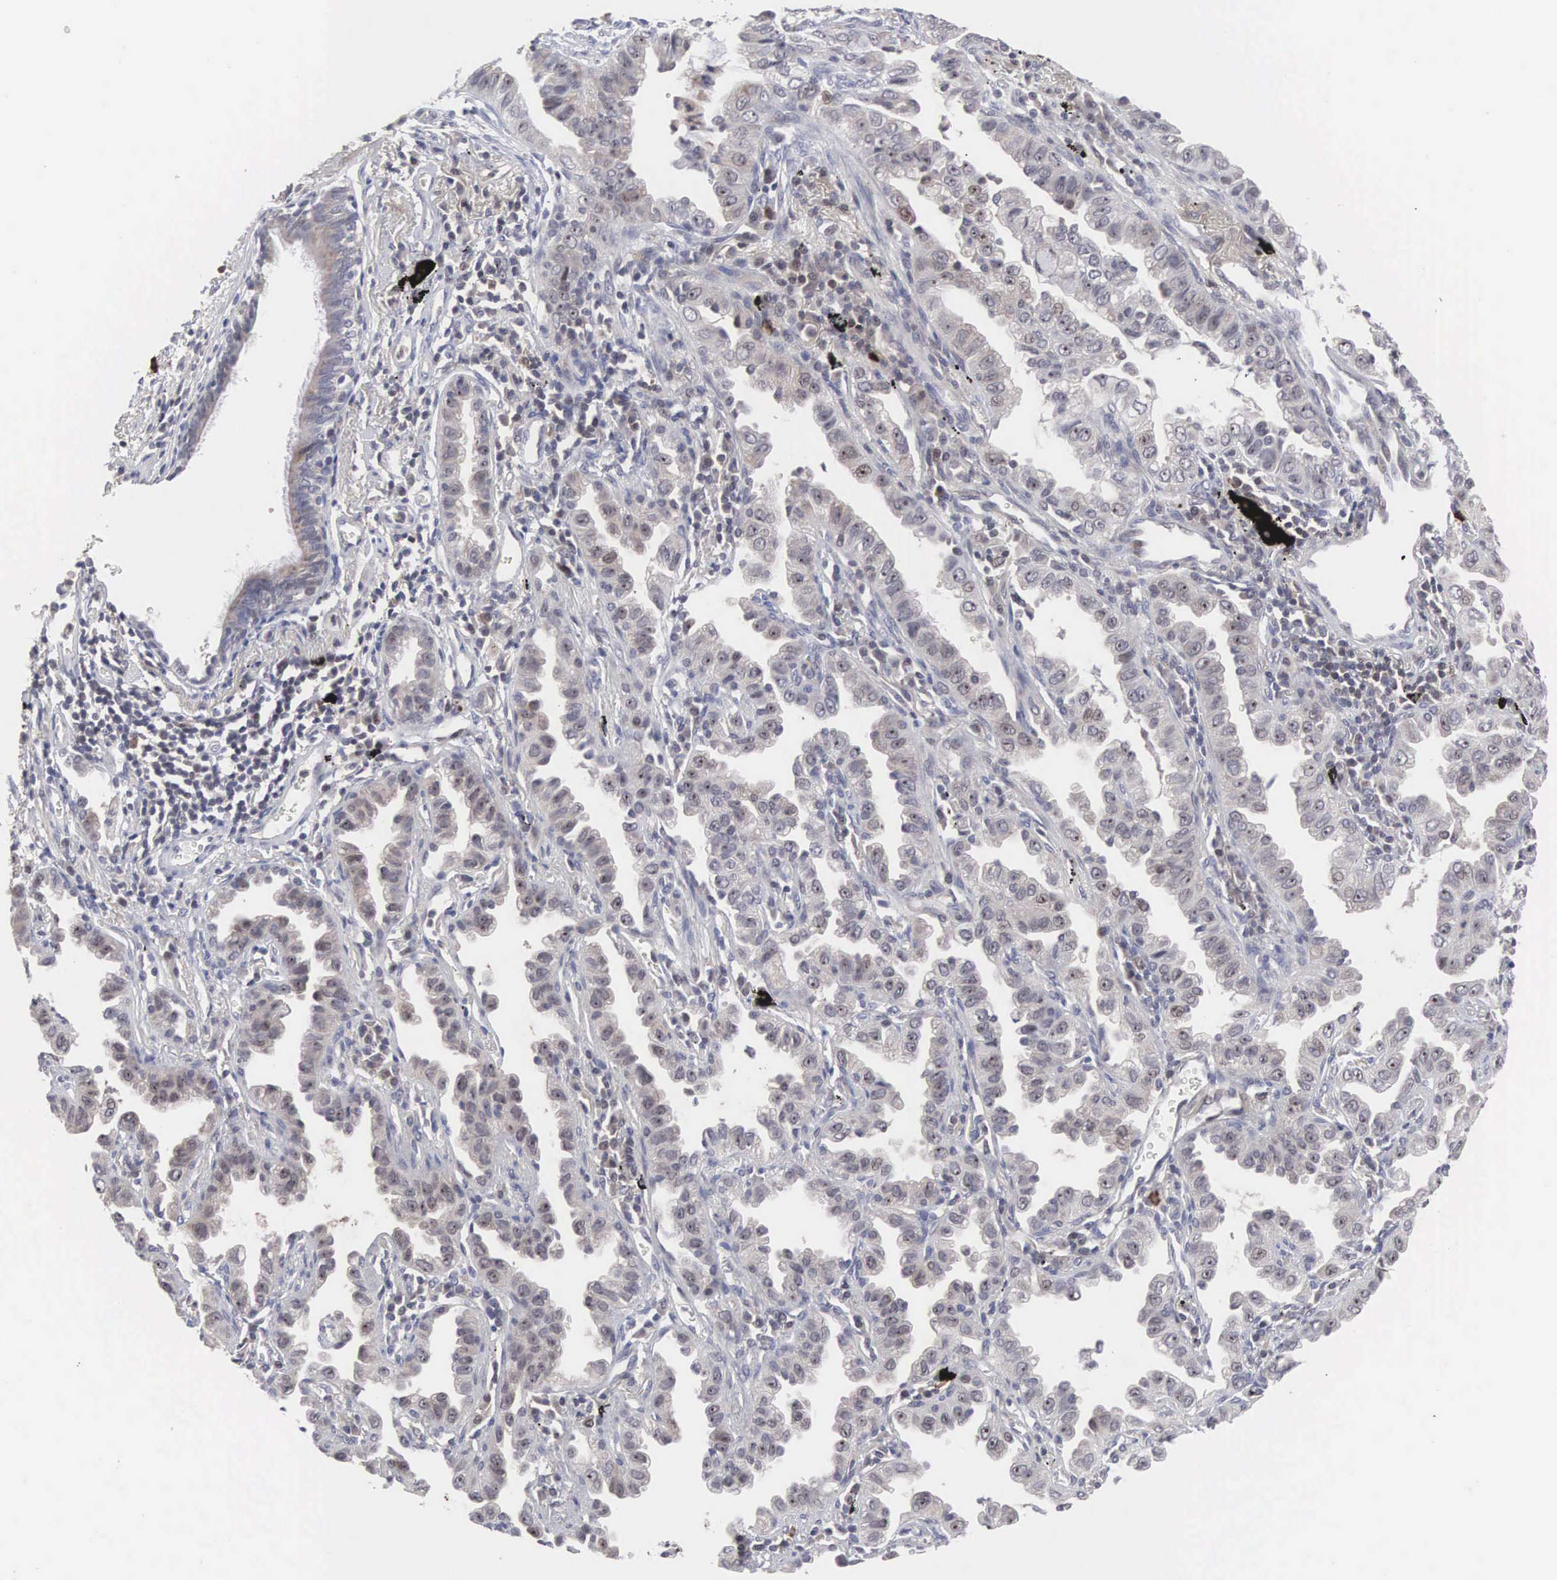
{"staining": {"intensity": "negative", "quantity": "none", "location": "none"}, "tissue": "lung cancer", "cell_type": "Tumor cells", "image_type": "cancer", "snomed": [{"axis": "morphology", "description": "Adenocarcinoma, NOS"}, {"axis": "topography", "description": "Lung"}], "caption": "The micrograph reveals no staining of tumor cells in lung cancer (adenocarcinoma). (Stains: DAB IHC with hematoxylin counter stain, Microscopy: brightfield microscopy at high magnification).", "gene": "ACOT4", "patient": {"sex": "female", "age": 50}}